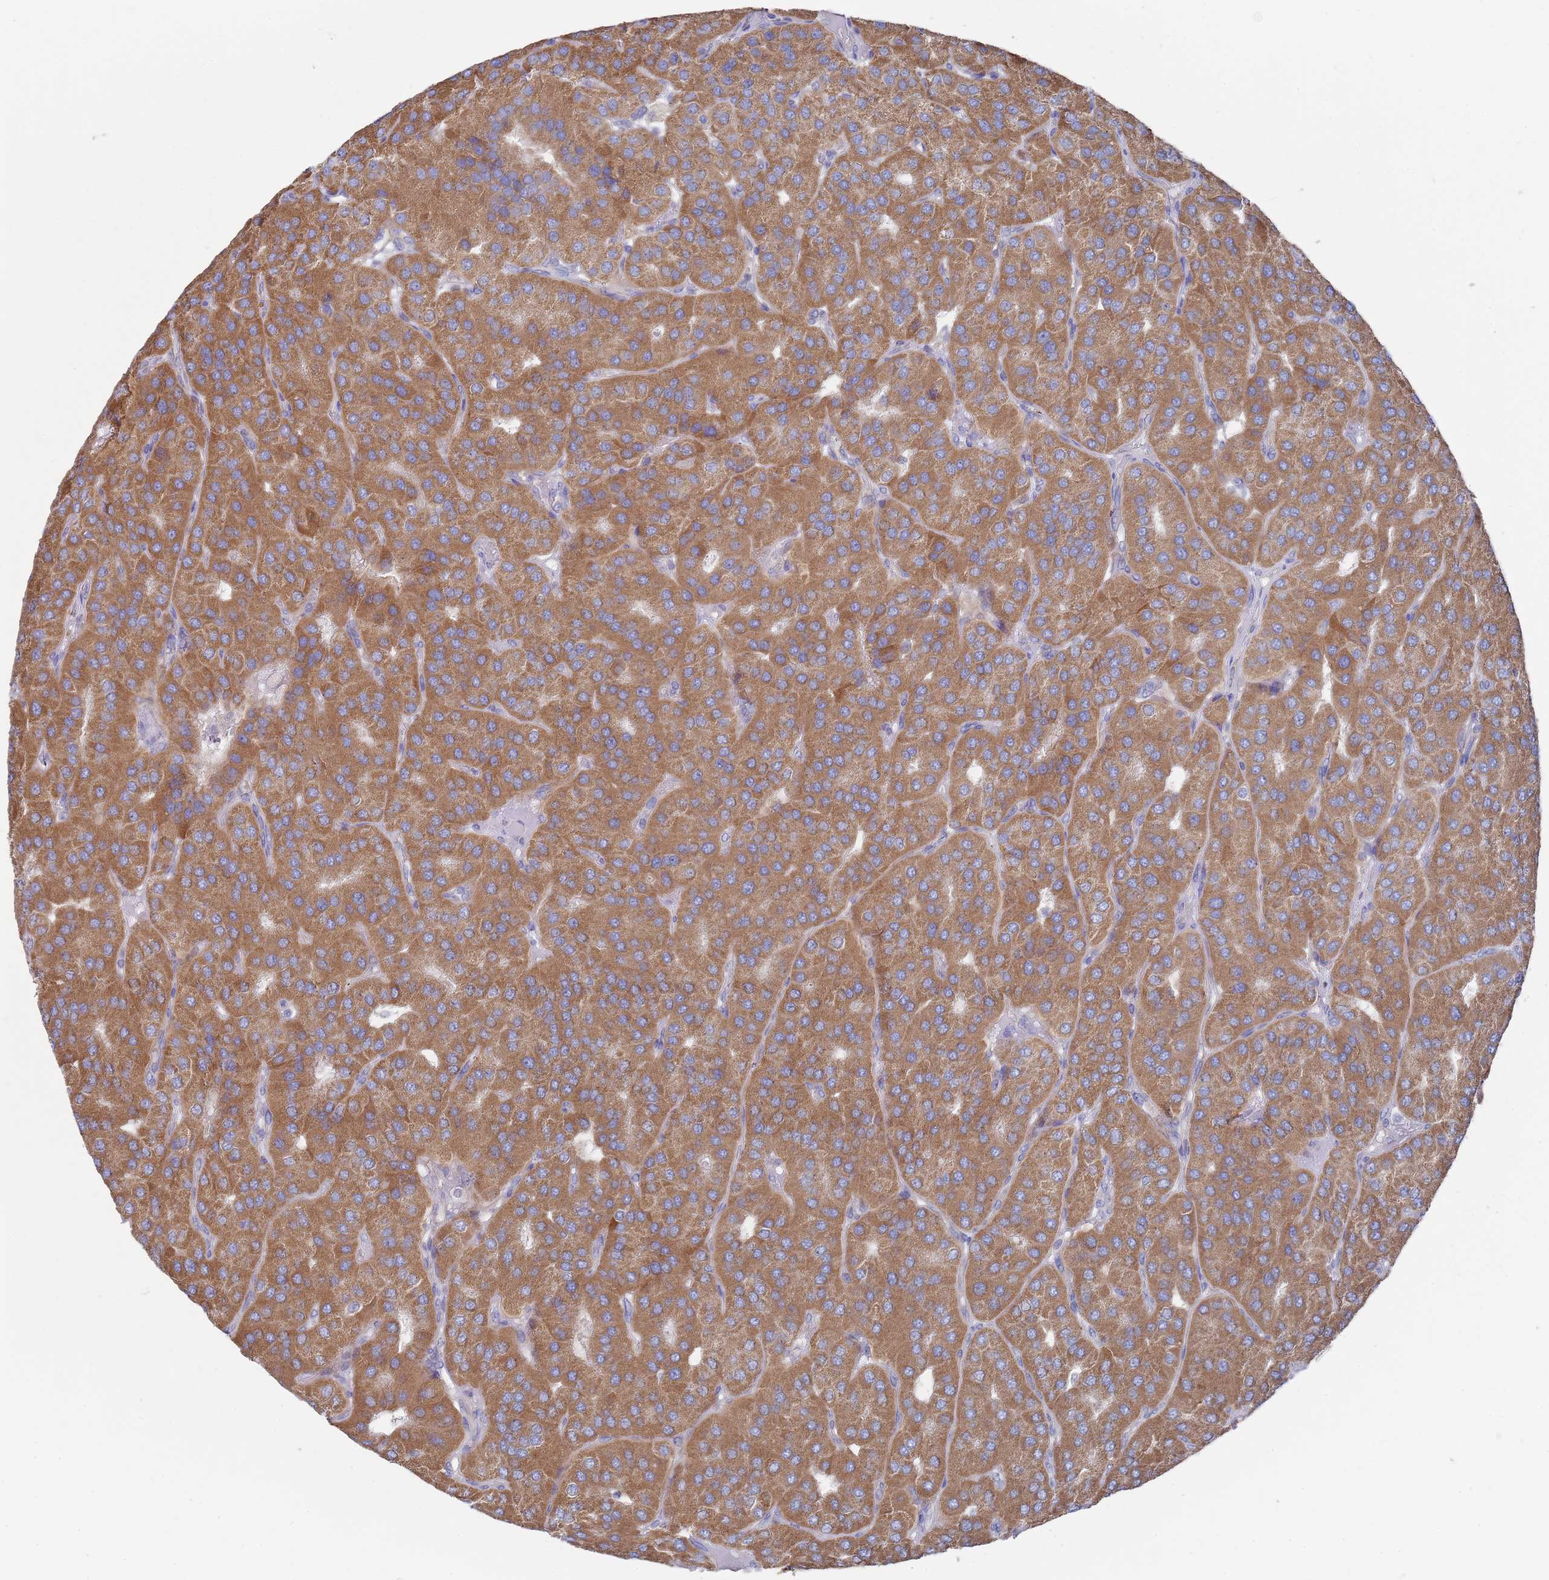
{"staining": {"intensity": "moderate", "quantity": ">75%", "location": "cytoplasmic/membranous"}, "tissue": "parathyroid gland", "cell_type": "Glandular cells", "image_type": "normal", "snomed": [{"axis": "morphology", "description": "Normal tissue, NOS"}, {"axis": "morphology", "description": "Adenoma, NOS"}, {"axis": "topography", "description": "Parathyroid gland"}], "caption": "A brown stain shows moderate cytoplasmic/membranous expression of a protein in glandular cells of normal human parathyroid gland. (Stains: DAB in brown, nuclei in blue, Microscopy: brightfield microscopy at high magnification).", "gene": "SCAPER", "patient": {"sex": "female", "age": 86}}